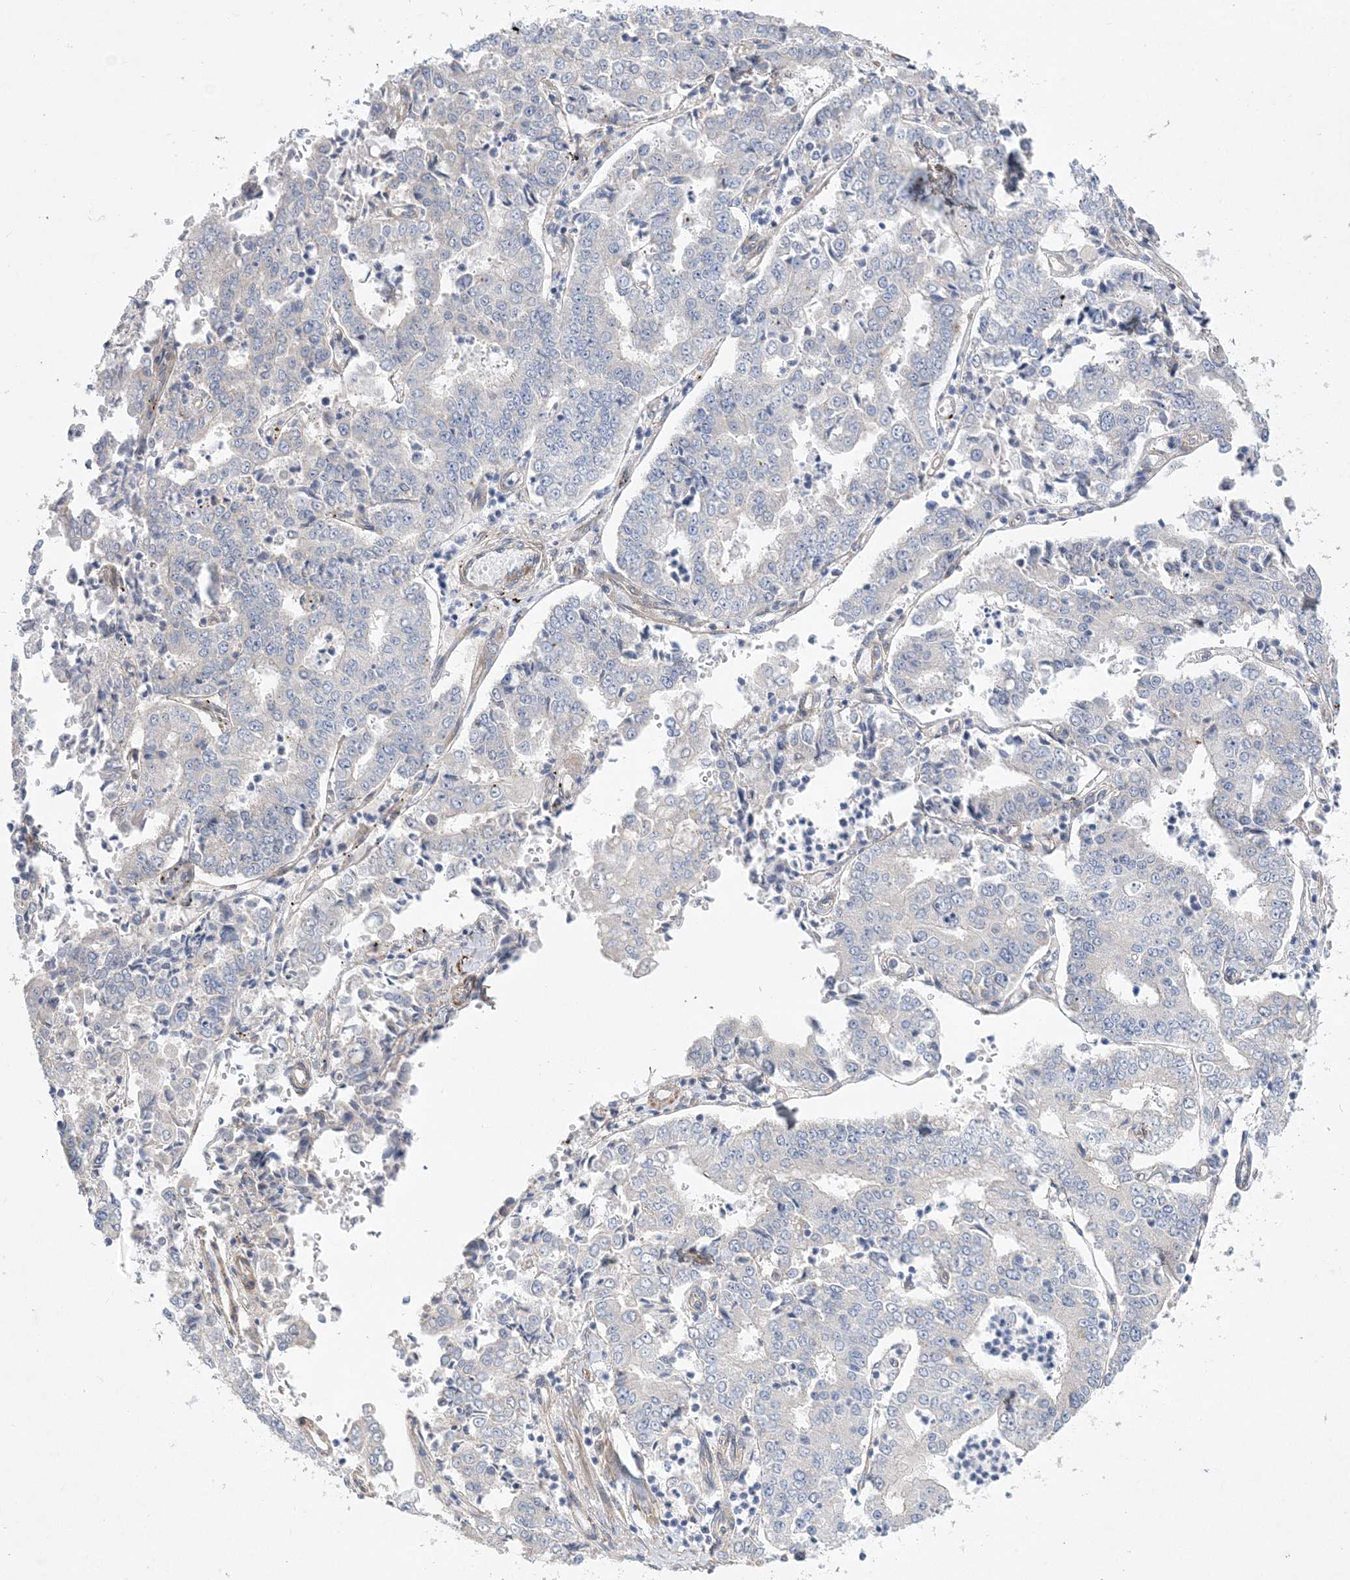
{"staining": {"intensity": "negative", "quantity": "none", "location": "none"}, "tissue": "stomach cancer", "cell_type": "Tumor cells", "image_type": "cancer", "snomed": [{"axis": "morphology", "description": "Adenocarcinoma, NOS"}, {"axis": "topography", "description": "Stomach"}], "caption": "A histopathology image of adenocarcinoma (stomach) stained for a protein reveals no brown staining in tumor cells.", "gene": "MAP4K5", "patient": {"sex": "male", "age": 76}}